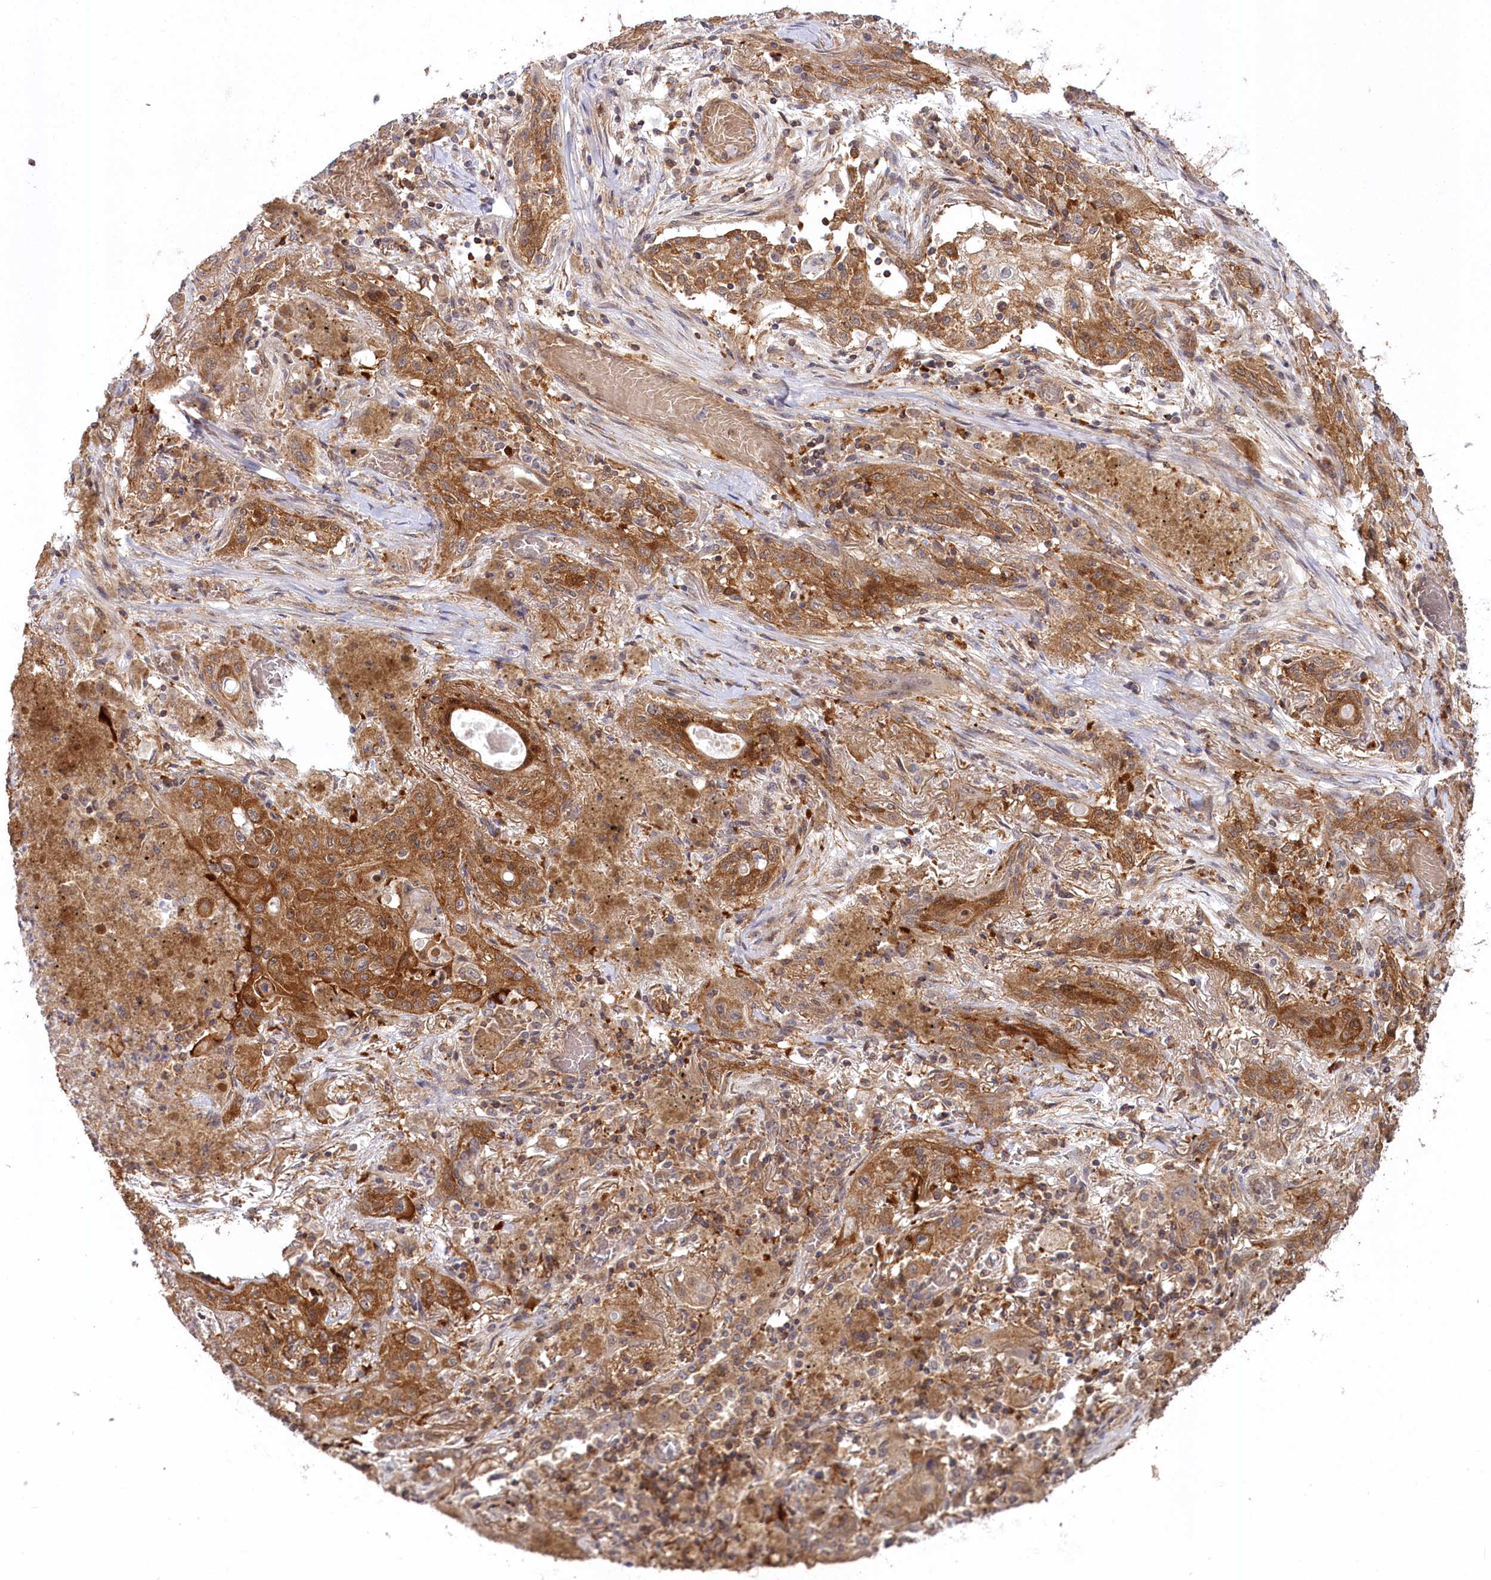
{"staining": {"intensity": "moderate", "quantity": ">75%", "location": "cytoplasmic/membranous"}, "tissue": "lung cancer", "cell_type": "Tumor cells", "image_type": "cancer", "snomed": [{"axis": "morphology", "description": "Squamous cell carcinoma, NOS"}, {"axis": "topography", "description": "Lung"}], "caption": "A histopathology image of human squamous cell carcinoma (lung) stained for a protein exhibits moderate cytoplasmic/membranous brown staining in tumor cells.", "gene": "CCDC91", "patient": {"sex": "female", "age": 47}}